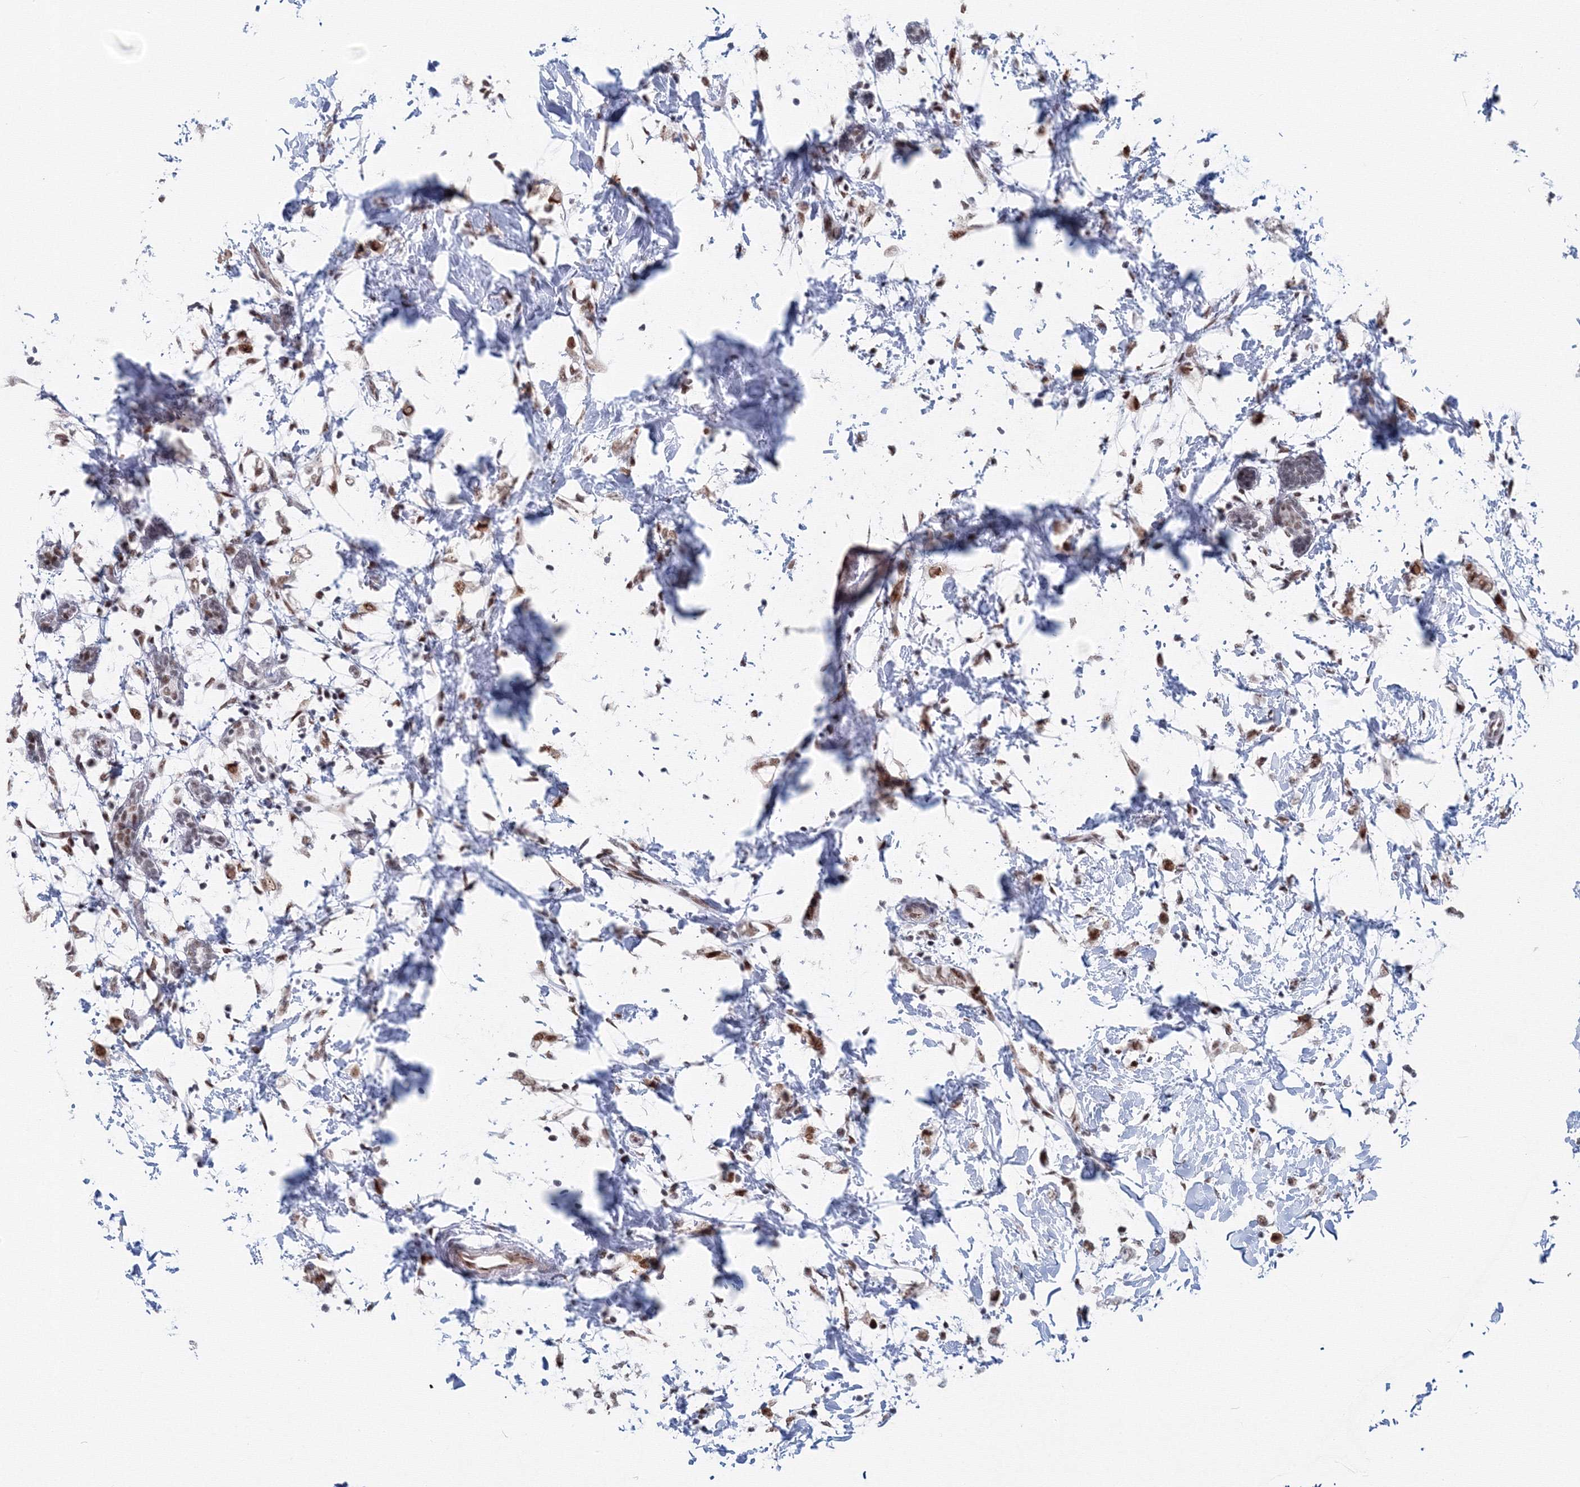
{"staining": {"intensity": "moderate", "quantity": ">75%", "location": "nuclear"}, "tissue": "breast cancer", "cell_type": "Tumor cells", "image_type": "cancer", "snomed": [{"axis": "morphology", "description": "Normal tissue, NOS"}, {"axis": "morphology", "description": "Lobular carcinoma"}, {"axis": "topography", "description": "Breast"}], "caption": "Moderate nuclear protein staining is seen in approximately >75% of tumor cells in lobular carcinoma (breast). The staining was performed using DAB (3,3'-diaminobenzidine), with brown indicating positive protein expression. Nuclei are stained blue with hematoxylin.", "gene": "SF3B6", "patient": {"sex": "female", "age": 47}}